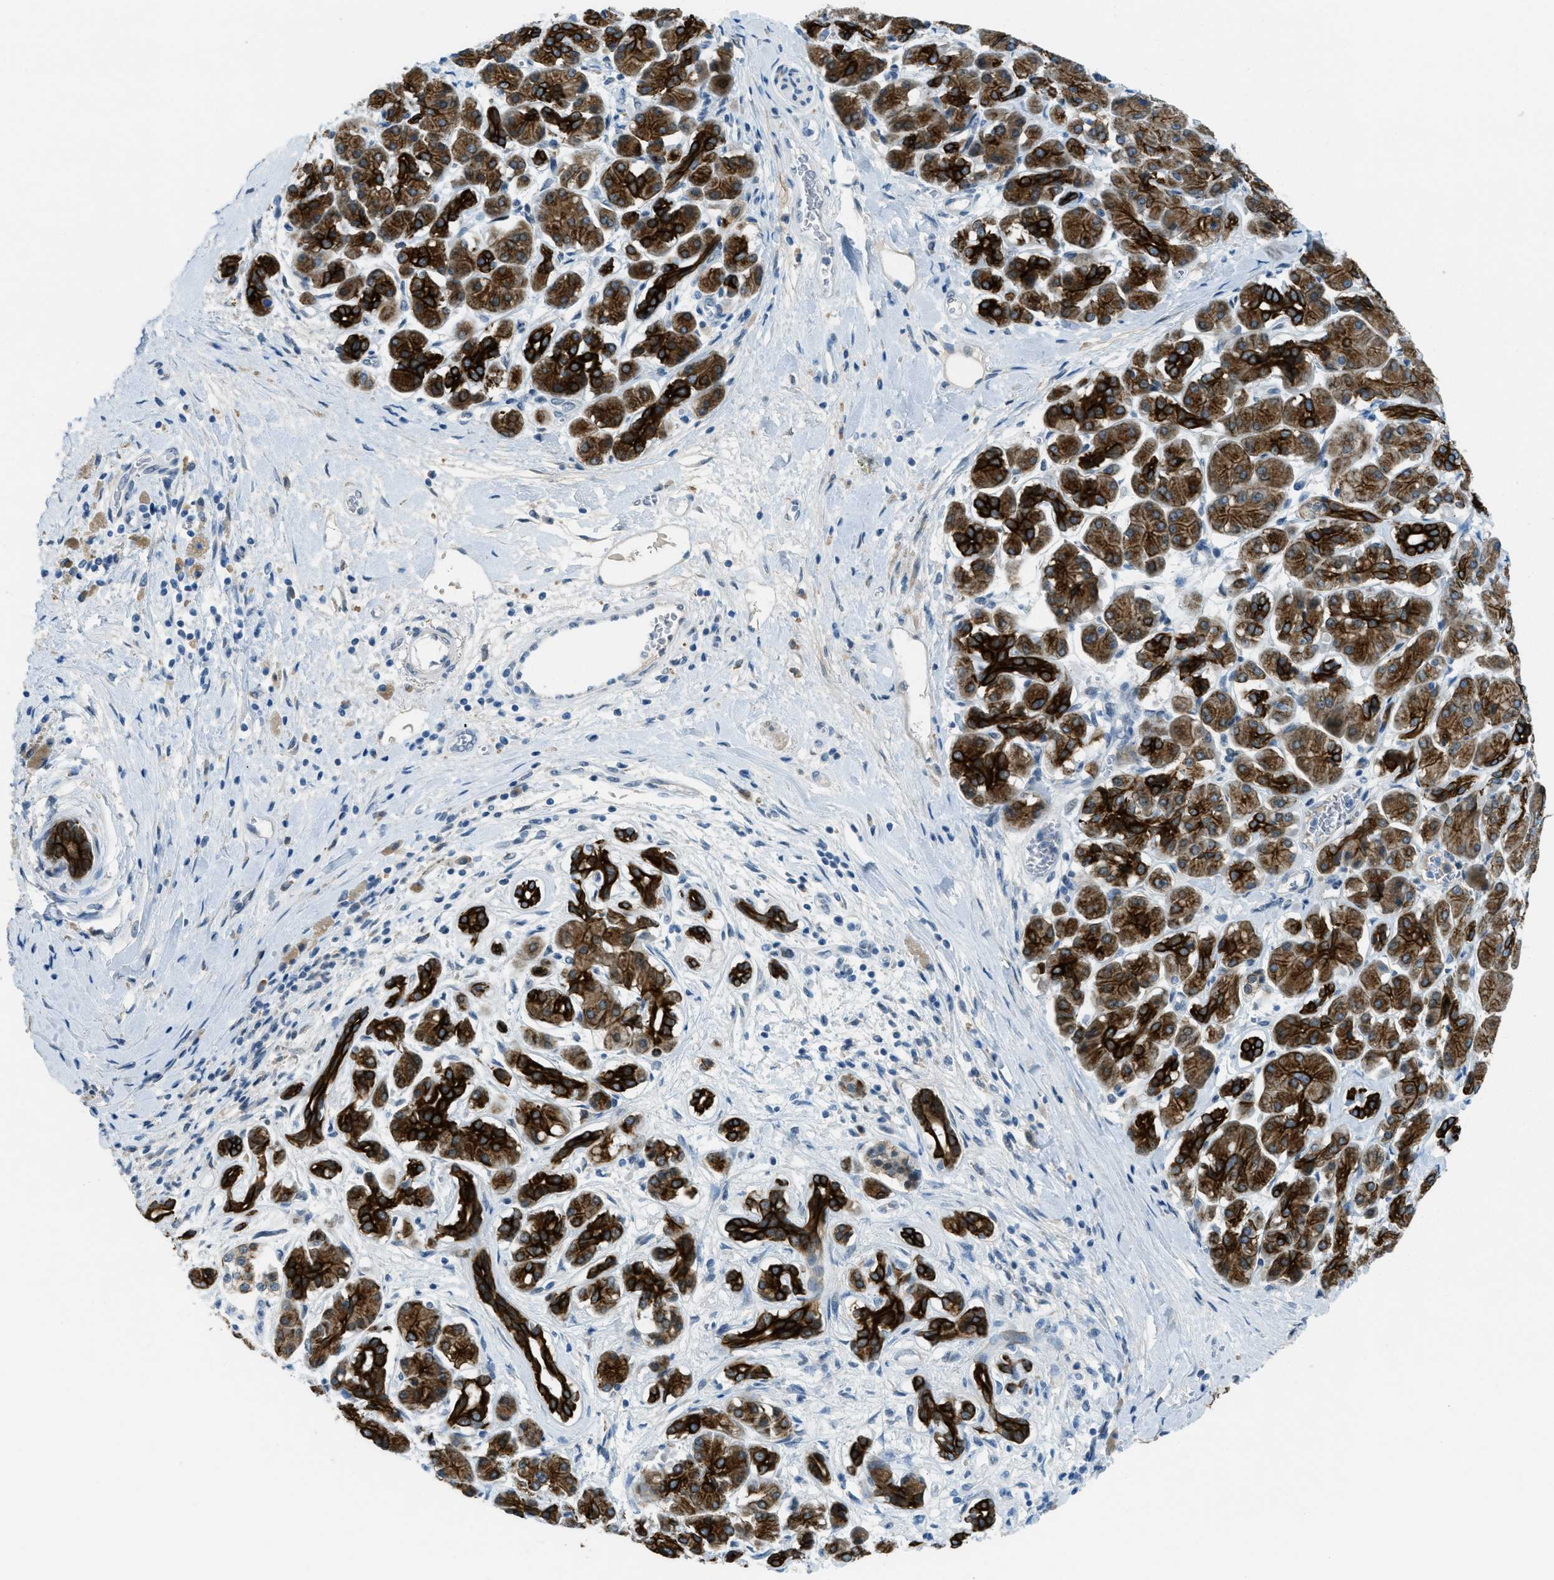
{"staining": {"intensity": "strong", "quantity": ">75%", "location": "cytoplasmic/membranous"}, "tissue": "pancreatic cancer", "cell_type": "Tumor cells", "image_type": "cancer", "snomed": [{"axis": "morphology", "description": "Adenocarcinoma, NOS"}, {"axis": "topography", "description": "Pancreas"}], "caption": "Immunohistochemical staining of adenocarcinoma (pancreatic) shows high levels of strong cytoplasmic/membranous protein staining in approximately >75% of tumor cells.", "gene": "KLHL8", "patient": {"sex": "male", "age": 55}}